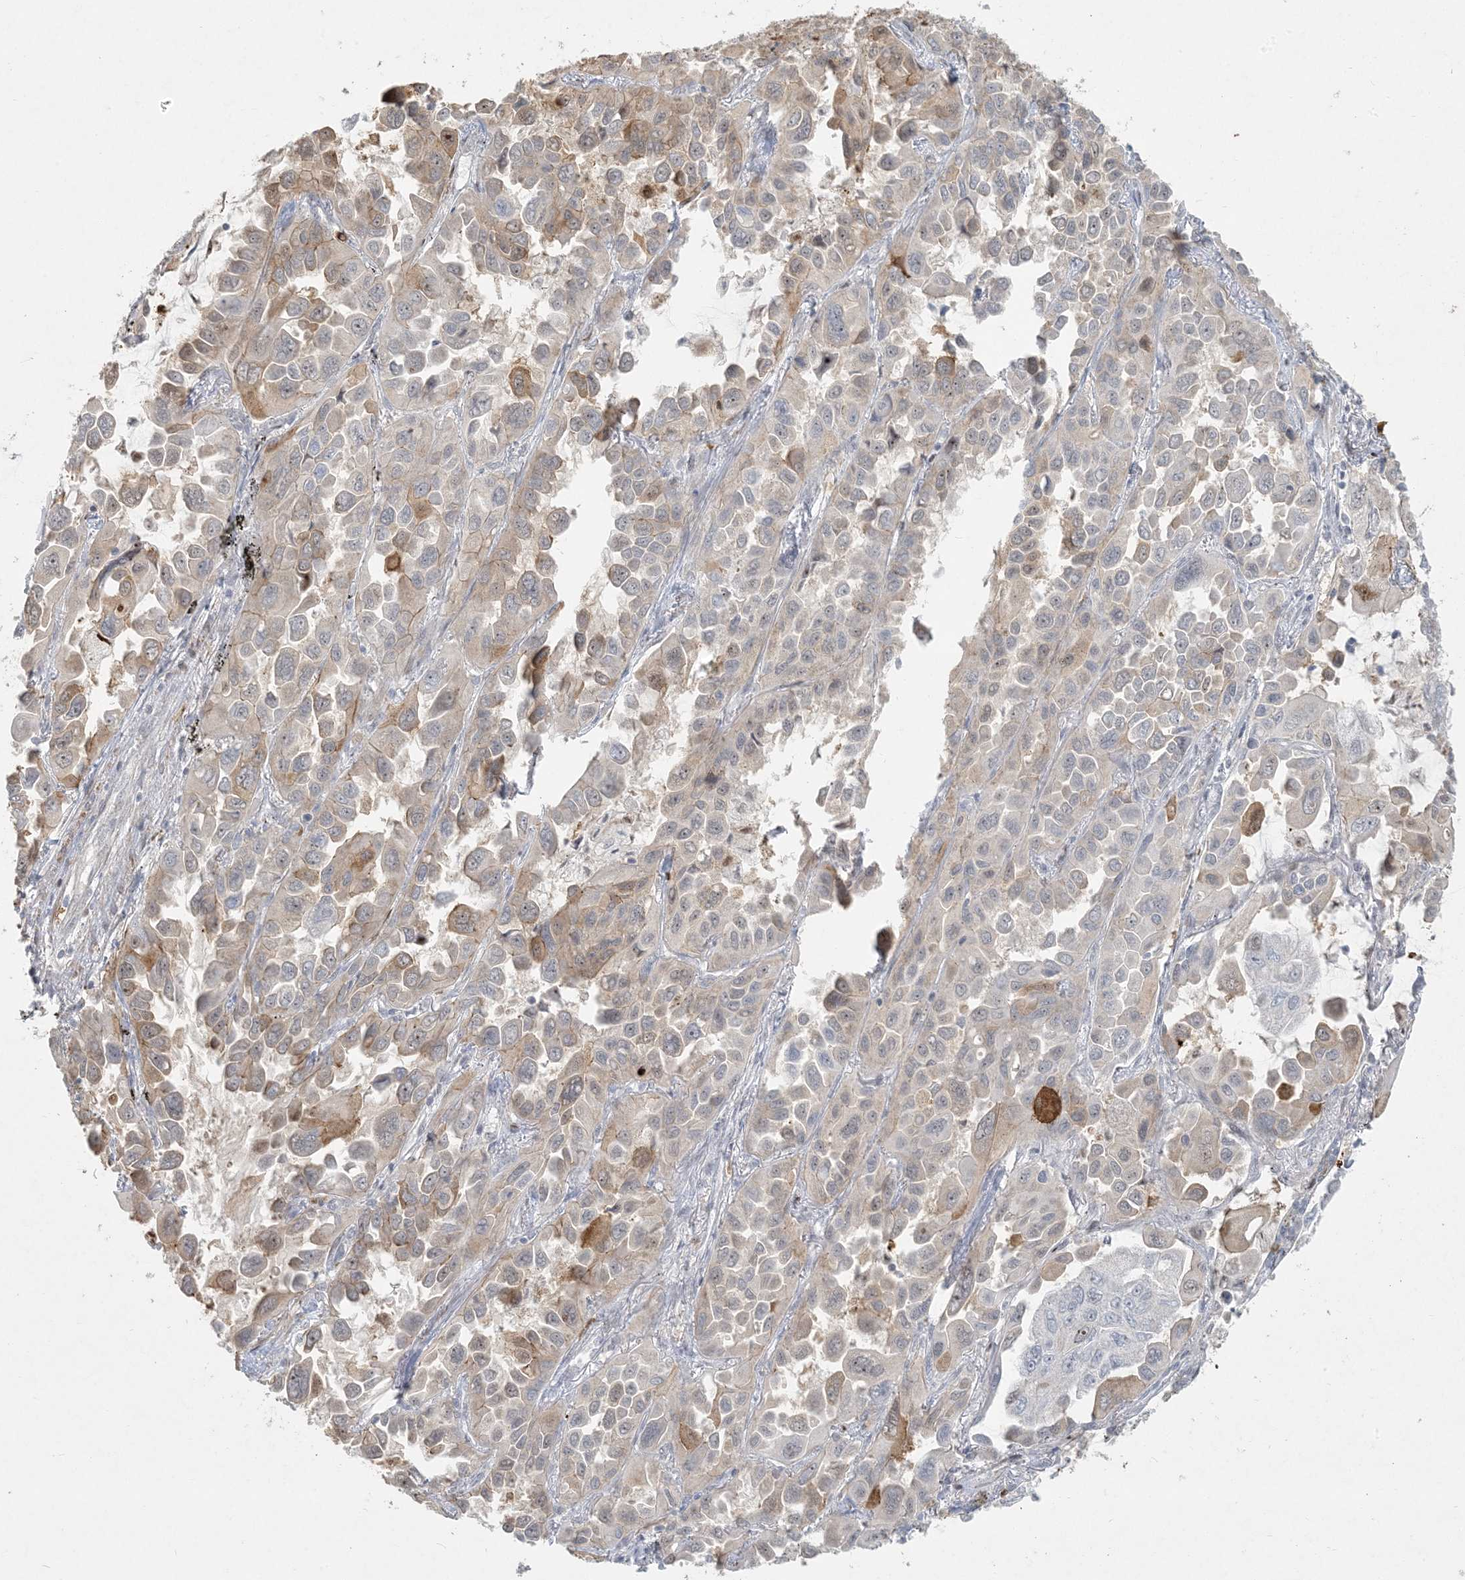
{"staining": {"intensity": "weak", "quantity": "<25%", "location": "cytoplasmic/membranous"}, "tissue": "lung cancer", "cell_type": "Tumor cells", "image_type": "cancer", "snomed": [{"axis": "morphology", "description": "Adenocarcinoma, NOS"}, {"axis": "topography", "description": "Lung"}], "caption": "Tumor cells are negative for protein expression in human lung cancer. (DAB immunohistochemistry with hematoxylin counter stain).", "gene": "BCORL1", "patient": {"sex": "male", "age": 64}}